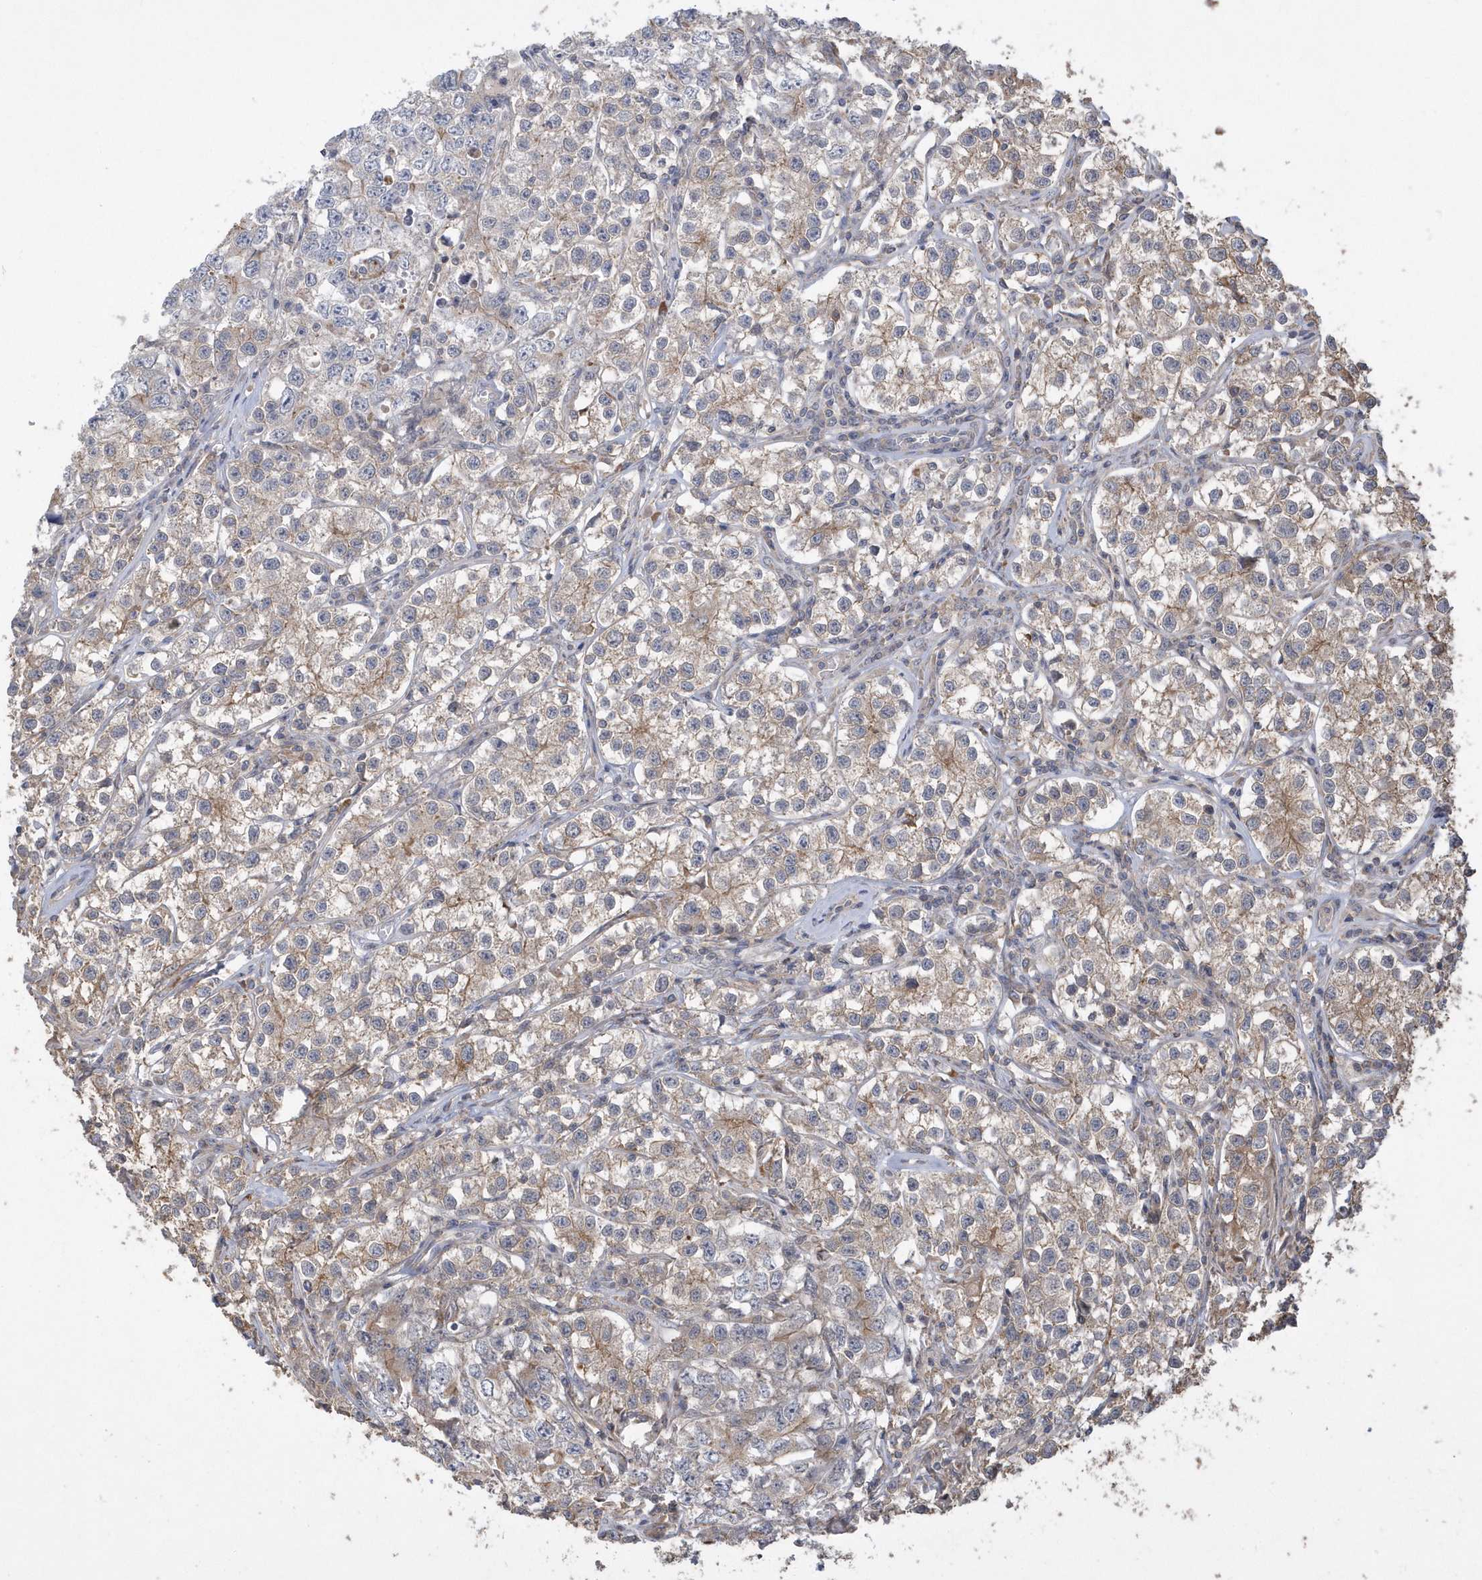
{"staining": {"intensity": "moderate", "quantity": ">75%", "location": "cytoplasmic/membranous"}, "tissue": "testis cancer", "cell_type": "Tumor cells", "image_type": "cancer", "snomed": [{"axis": "morphology", "description": "Seminoma, NOS"}, {"axis": "morphology", "description": "Carcinoma, Embryonal, NOS"}, {"axis": "topography", "description": "Testis"}], "caption": "Immunohistochemistry (IHC) photomicrograph of neoplastic tissue: testis seminoma stained using immunohistochemistry displays medium levels of moderate protein expression localized specifically in the cytoplasmic/membranous of tumor cells, appearing as a cytoplasmic/membranous brown color.", "gene": "SENP8", "patient": {"sex": "male", "age": 43}}